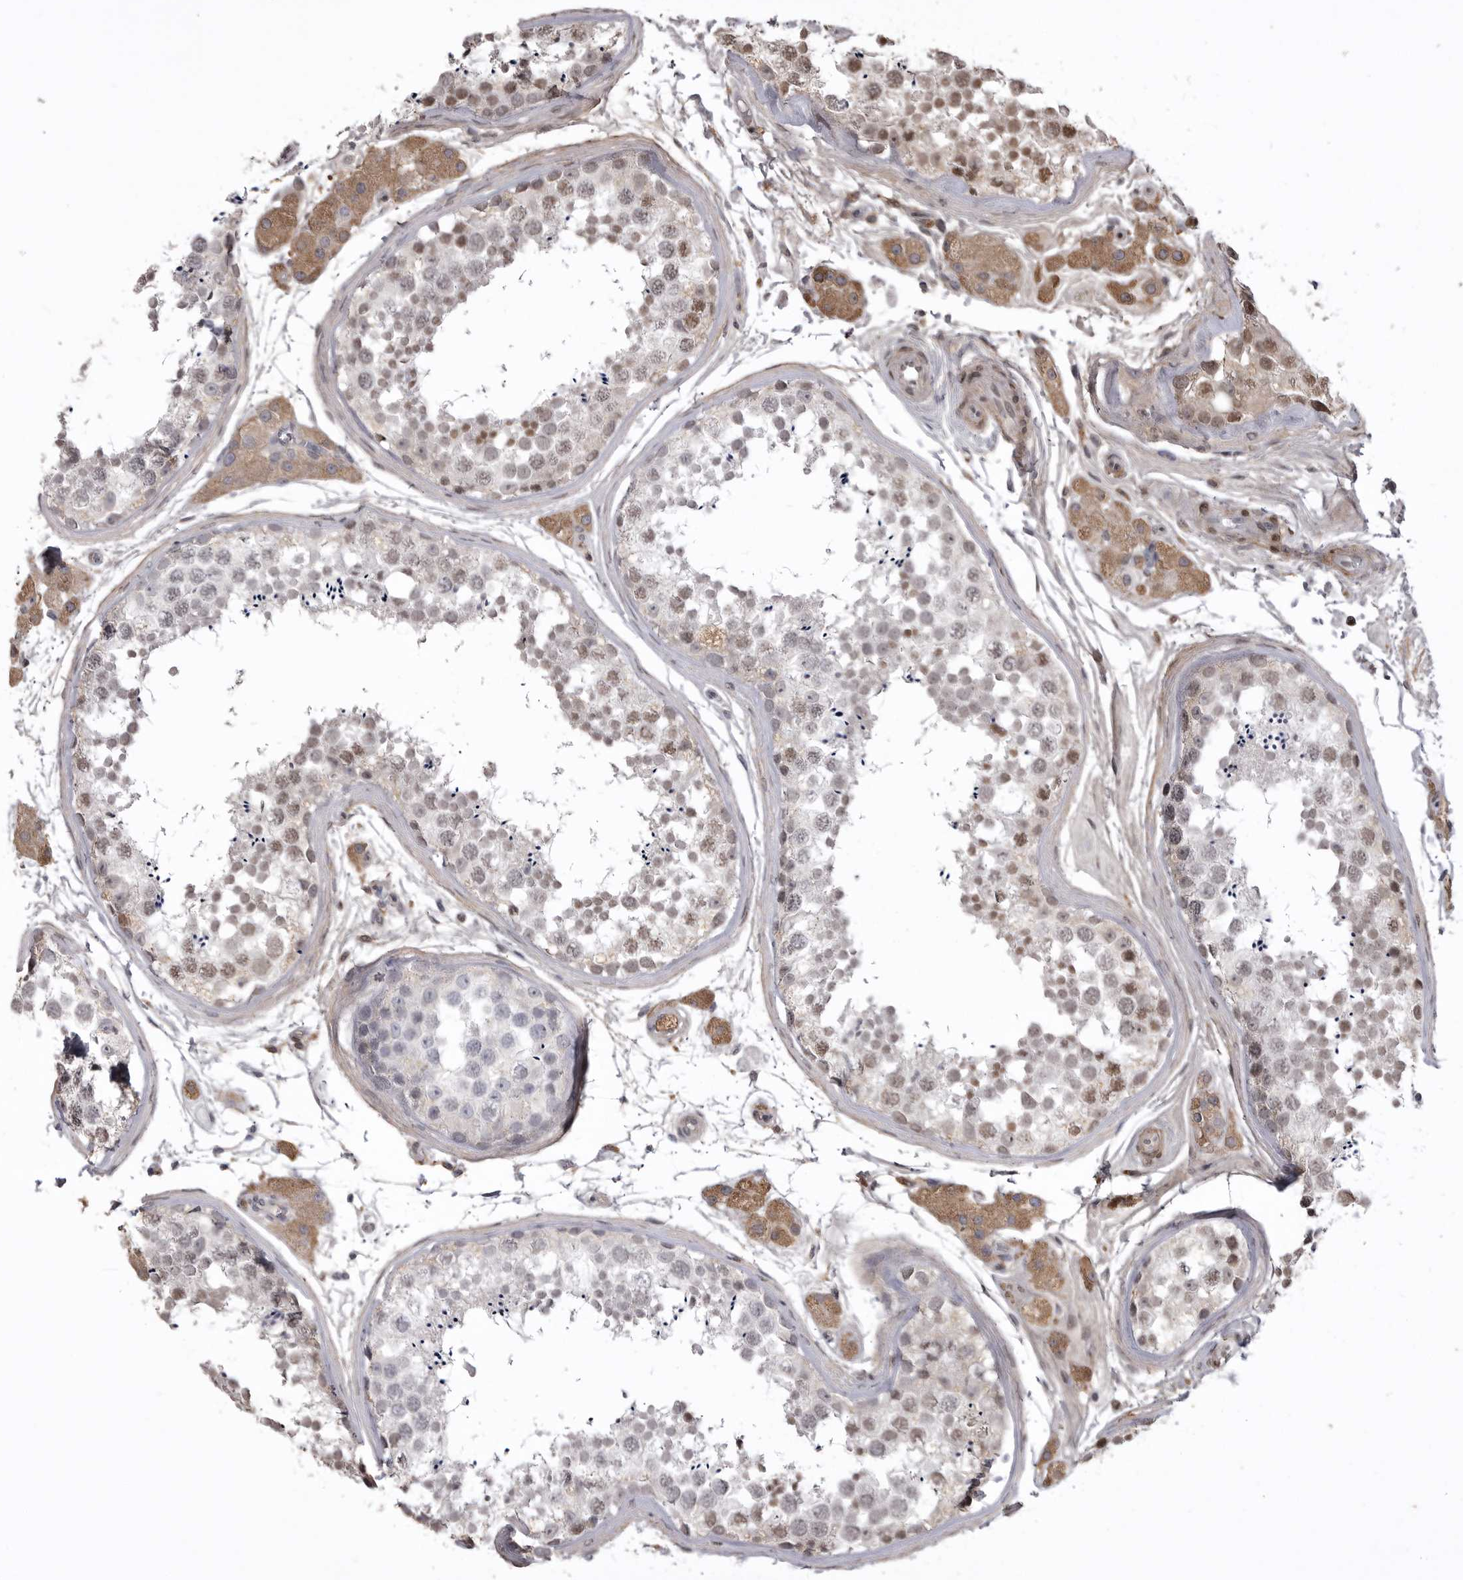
{"staining": {"intensity": "moderate", "quantity": "<25%", "location": "nuclear"}, "tissue": "testis", "cell_type": "Cells in seminiferous ducts", "image_type": "normal", "snomed": [{"axis": "morphology", "description": "Normal tissue, NOS"}, {"axis": "topography", "description": "Testis"}], "caption": "Cells in seminiferous ducts display low levels of moderate nuclear positivity in about <25% of cells in unremarkable testis. (Brightfield microscopy of DAB IHC at high magnification).", "gene": "AHSG", "patient": {"sex": "male", "age": 56}}